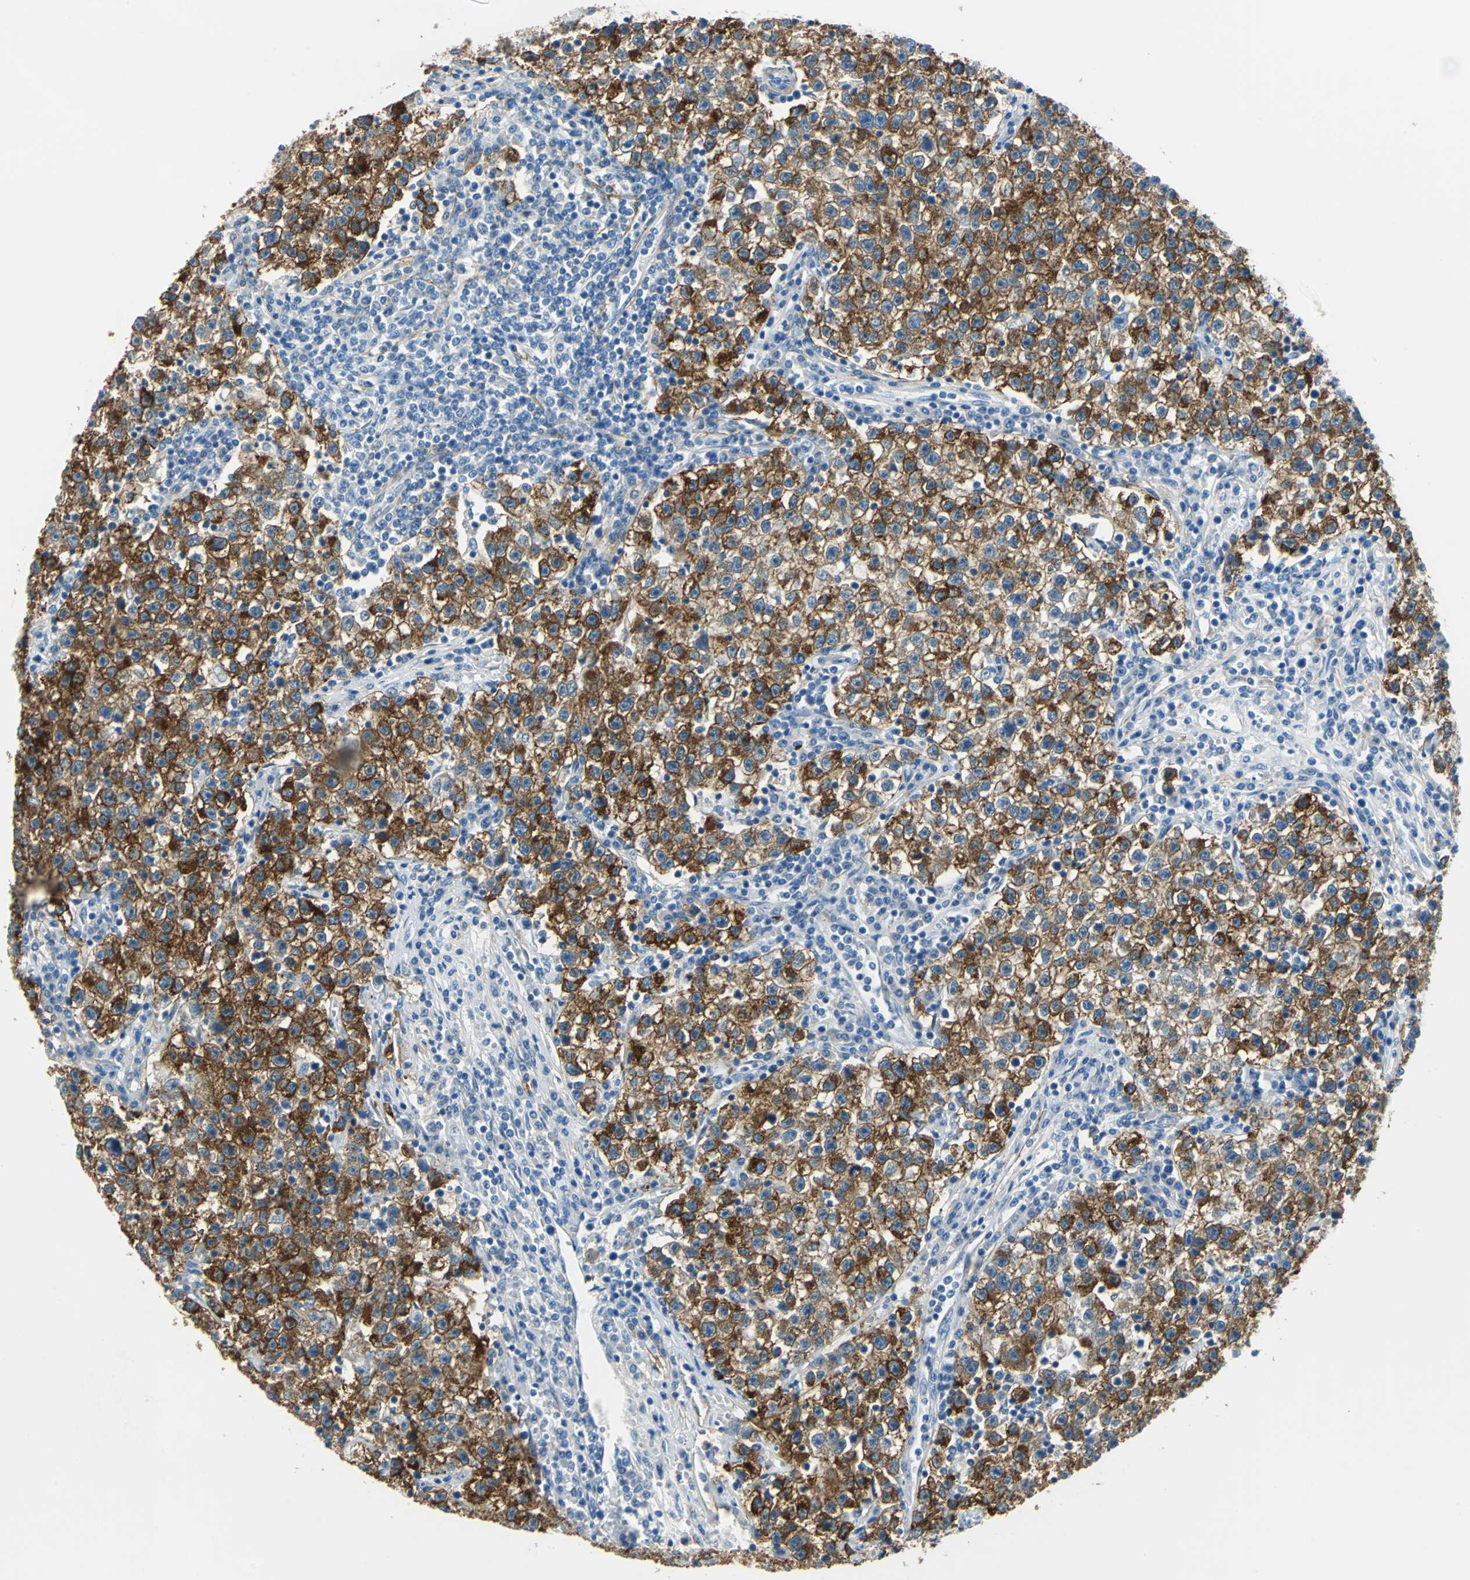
{"staining": {"intensity": "strong", "quantity": ">75%", "location": "cytoplasmic/membranous"}, "tissue": "testis cancer", "cell_type": "Tumor cells", "image_type": "cancer", "snomed": [{"axis": "morphology", "description": "Seminoma, NOS"}, {"axis": "topography", "description": "Testis"}], "caption": "Immunohistochemistry (IHC) micrograph of neoplastic tissue: testis cancer (seminoma) stained using IHC demonstrates high levels of strong protein expression localized specifically in the cytoplasmic/membranous of tumor cells, appearing as a cytoplasmic/membranous brown color.", "gene": "AKAP12", "patient": {"sex": "male", "age": 22}}